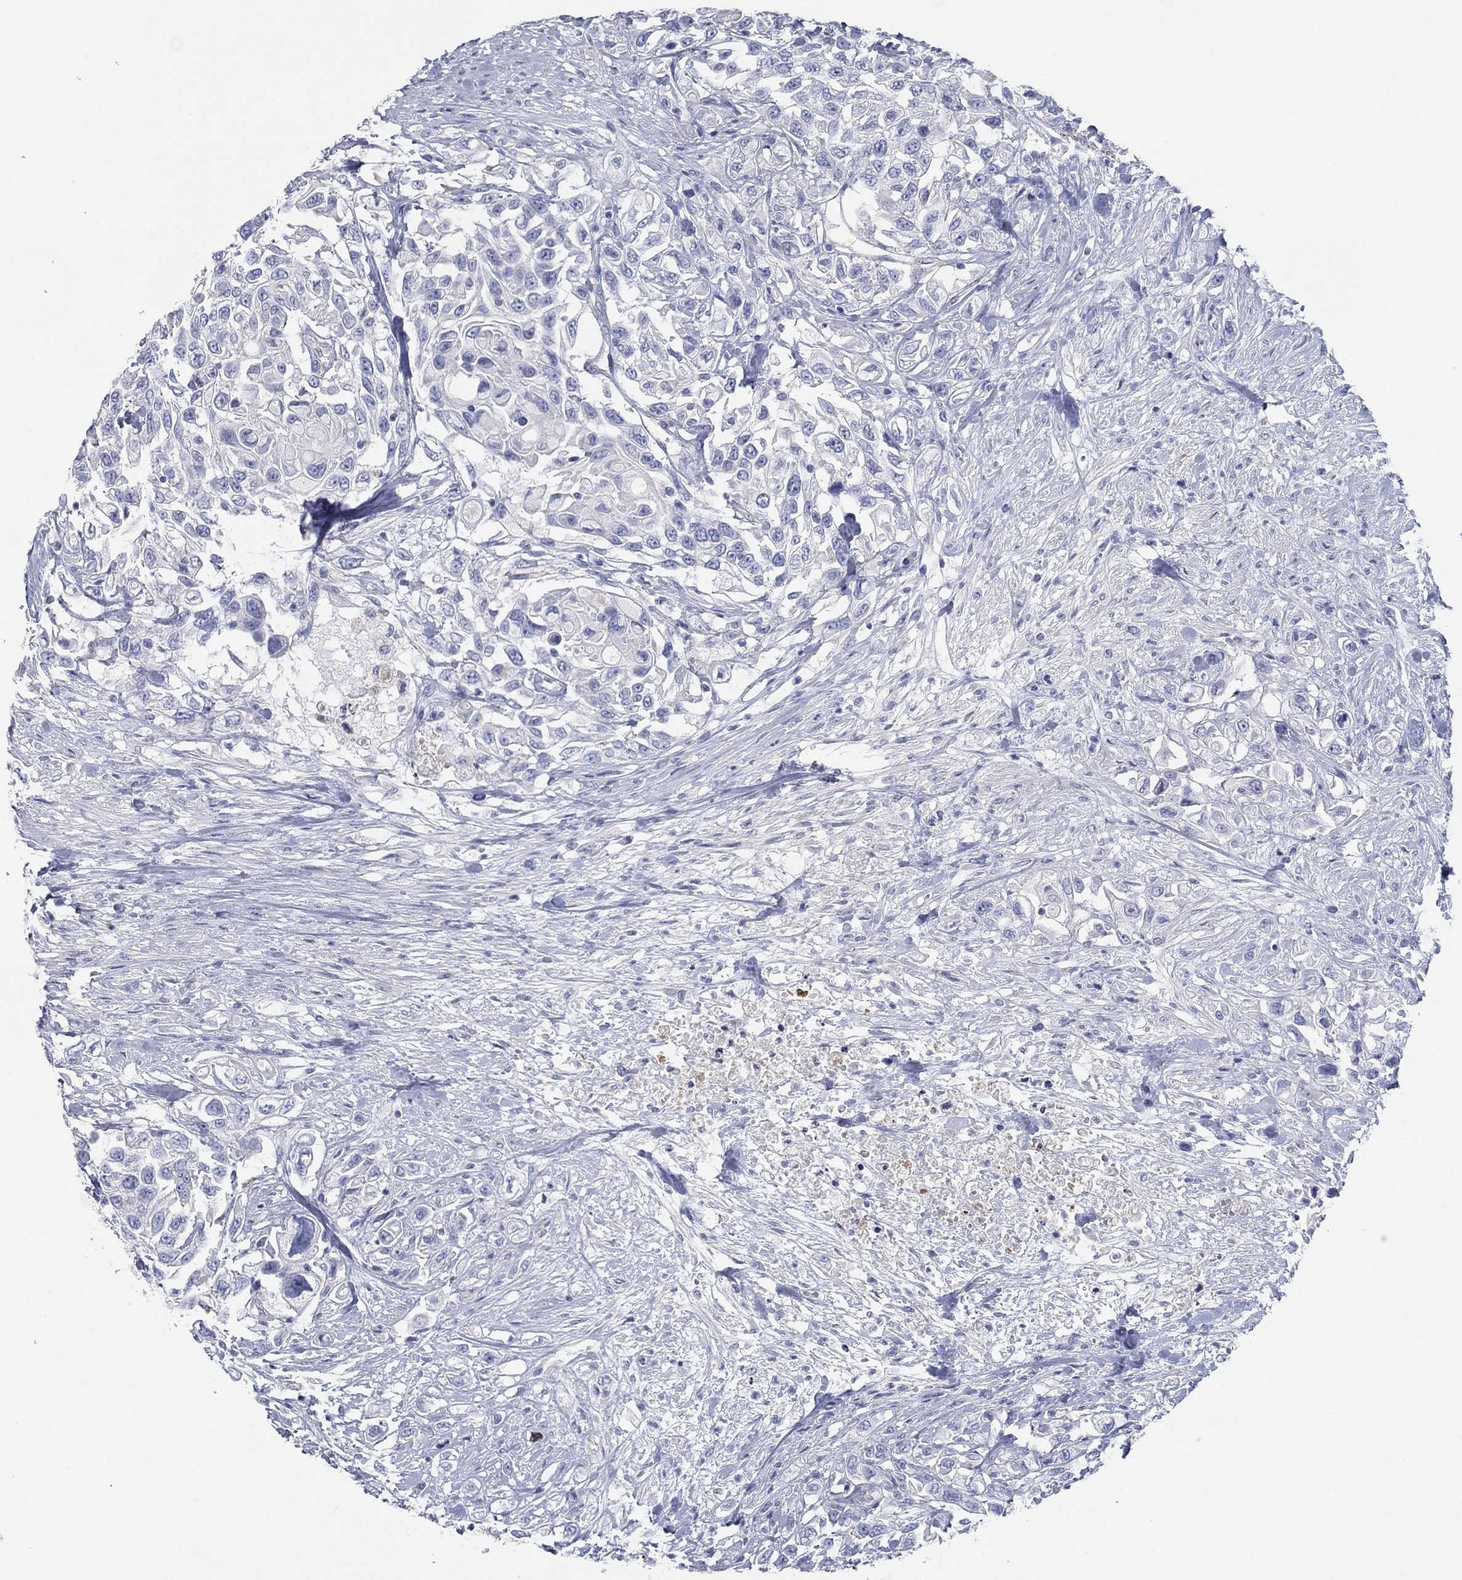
{"staining": {"intensity": "negative", "quantity": "none", "location": "none"}, "tissue": "urothelial cancer", "cell_type": "Tumor cells", "image_type": "cancer", "snomed": [{"axis": "morphology", "description": "Urothelial carcinoma, High grade"}, {"axis": "topography", "description": "Urinary bladder"}], "caption": "DAB (3,3'-diaminobenzidine) immunohistochemical staining of human urothelial cancer reveals no significant expression in tumor cells. (Stains: DAB (3,3'-diaminobenzidine) IHC with hematoxylin counter stain, Microscopy: brightfield microscopy at high magnification).", "gene": "APOC3", "patient": {"sex": "female", "age": 56}}